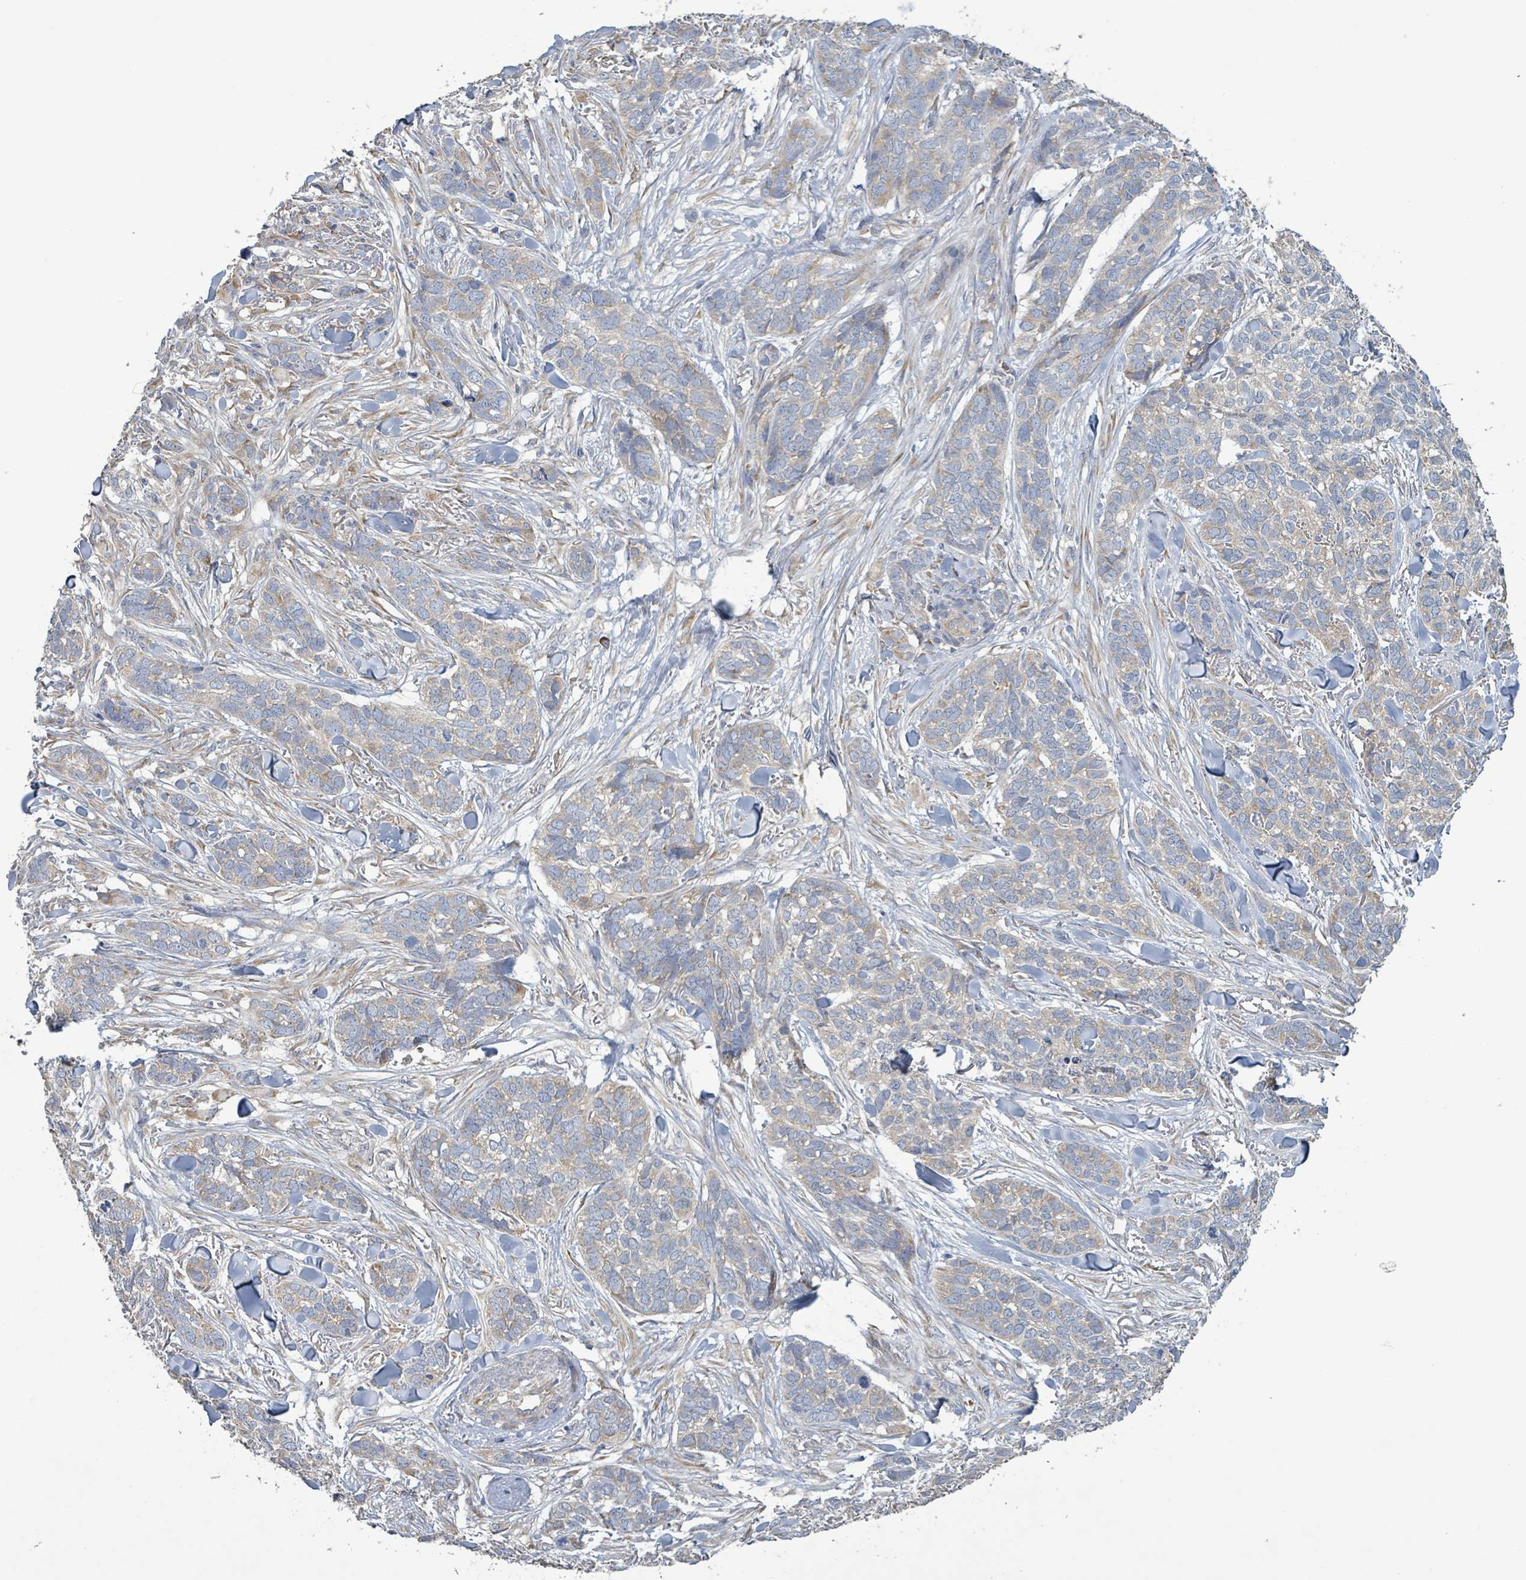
{"staining": {"intensity": "weak", "quantity": "25%-75%", "location": "cytoplasmic/membranous"}, "tissue": "skin cancer", "cell_type": "Tumor cells", "image_type": "cancer", "snomed": [{"axis": "morphology", "description": "Basal cell carcinoma"}, {"axis": "topography", "description": "Skin"}], "caption": "Human skin cancer (basal cell carcinoma) stained with a protein marker demonstrates weak staining in tumor cells.", "gene": "RPL32", "patient": {"sex": "male", "age": 86}}